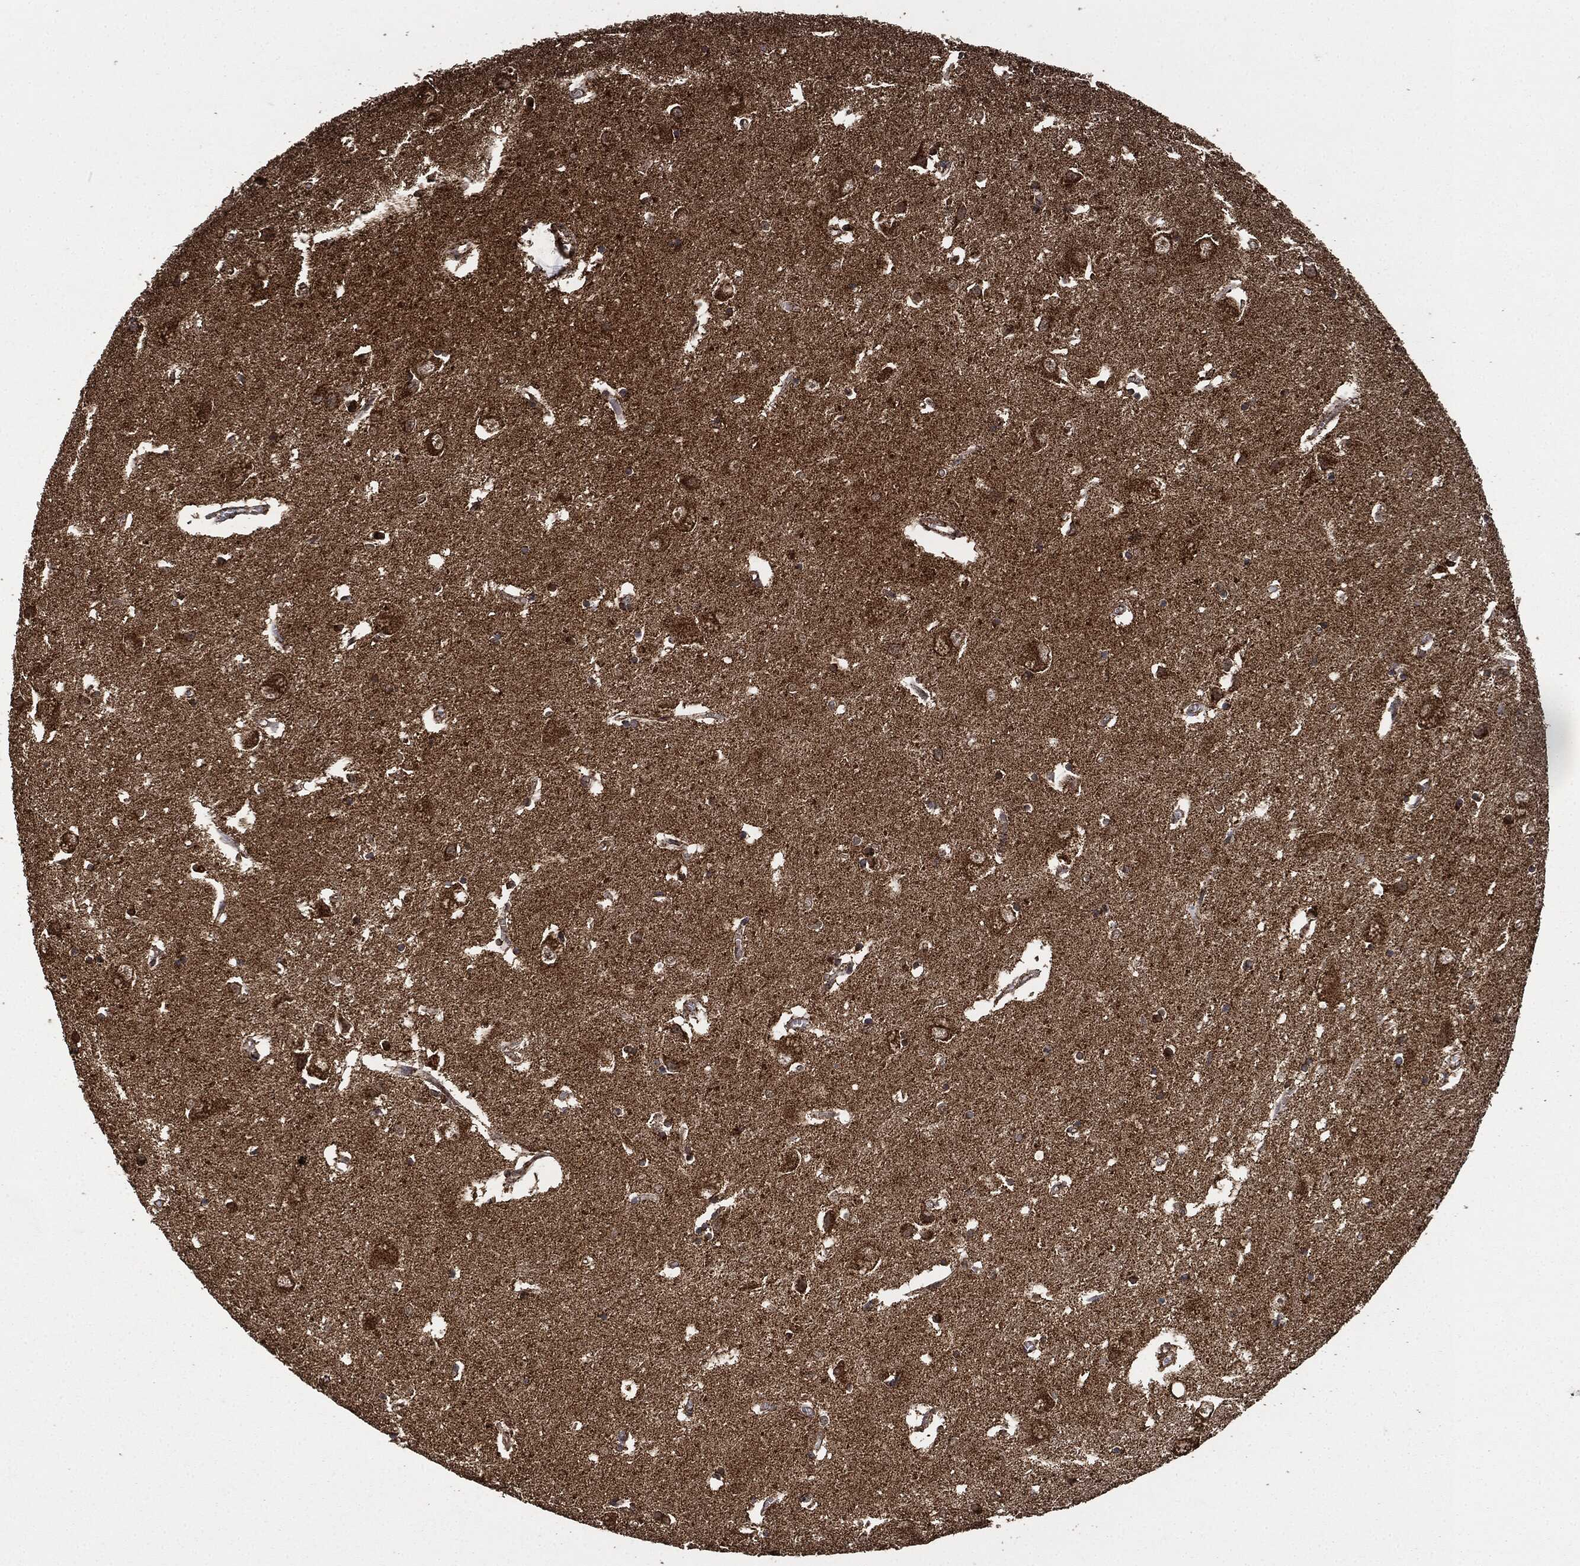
{"staining": {"intensity": "strong", "quantity": "25%-75%", "location": "cytoplasmic/membranous"}, "tissue": "caudate", "cell_type": "Glial cells", "image_type": "normal", "snomed": [{"axis": "morphology", "description": "Normal tissue, NOS"}, {"axis": "topography", "description": "Lateral ventricle wall"}], "caption": "Strong cytoplasmic/membranous expression for a protein is identified in approximately 25%-75% of glial cells of normal caudate using immunohistochemistry.", "gene": "LIG3", "patient": {"sex": "male", "age": 54}}